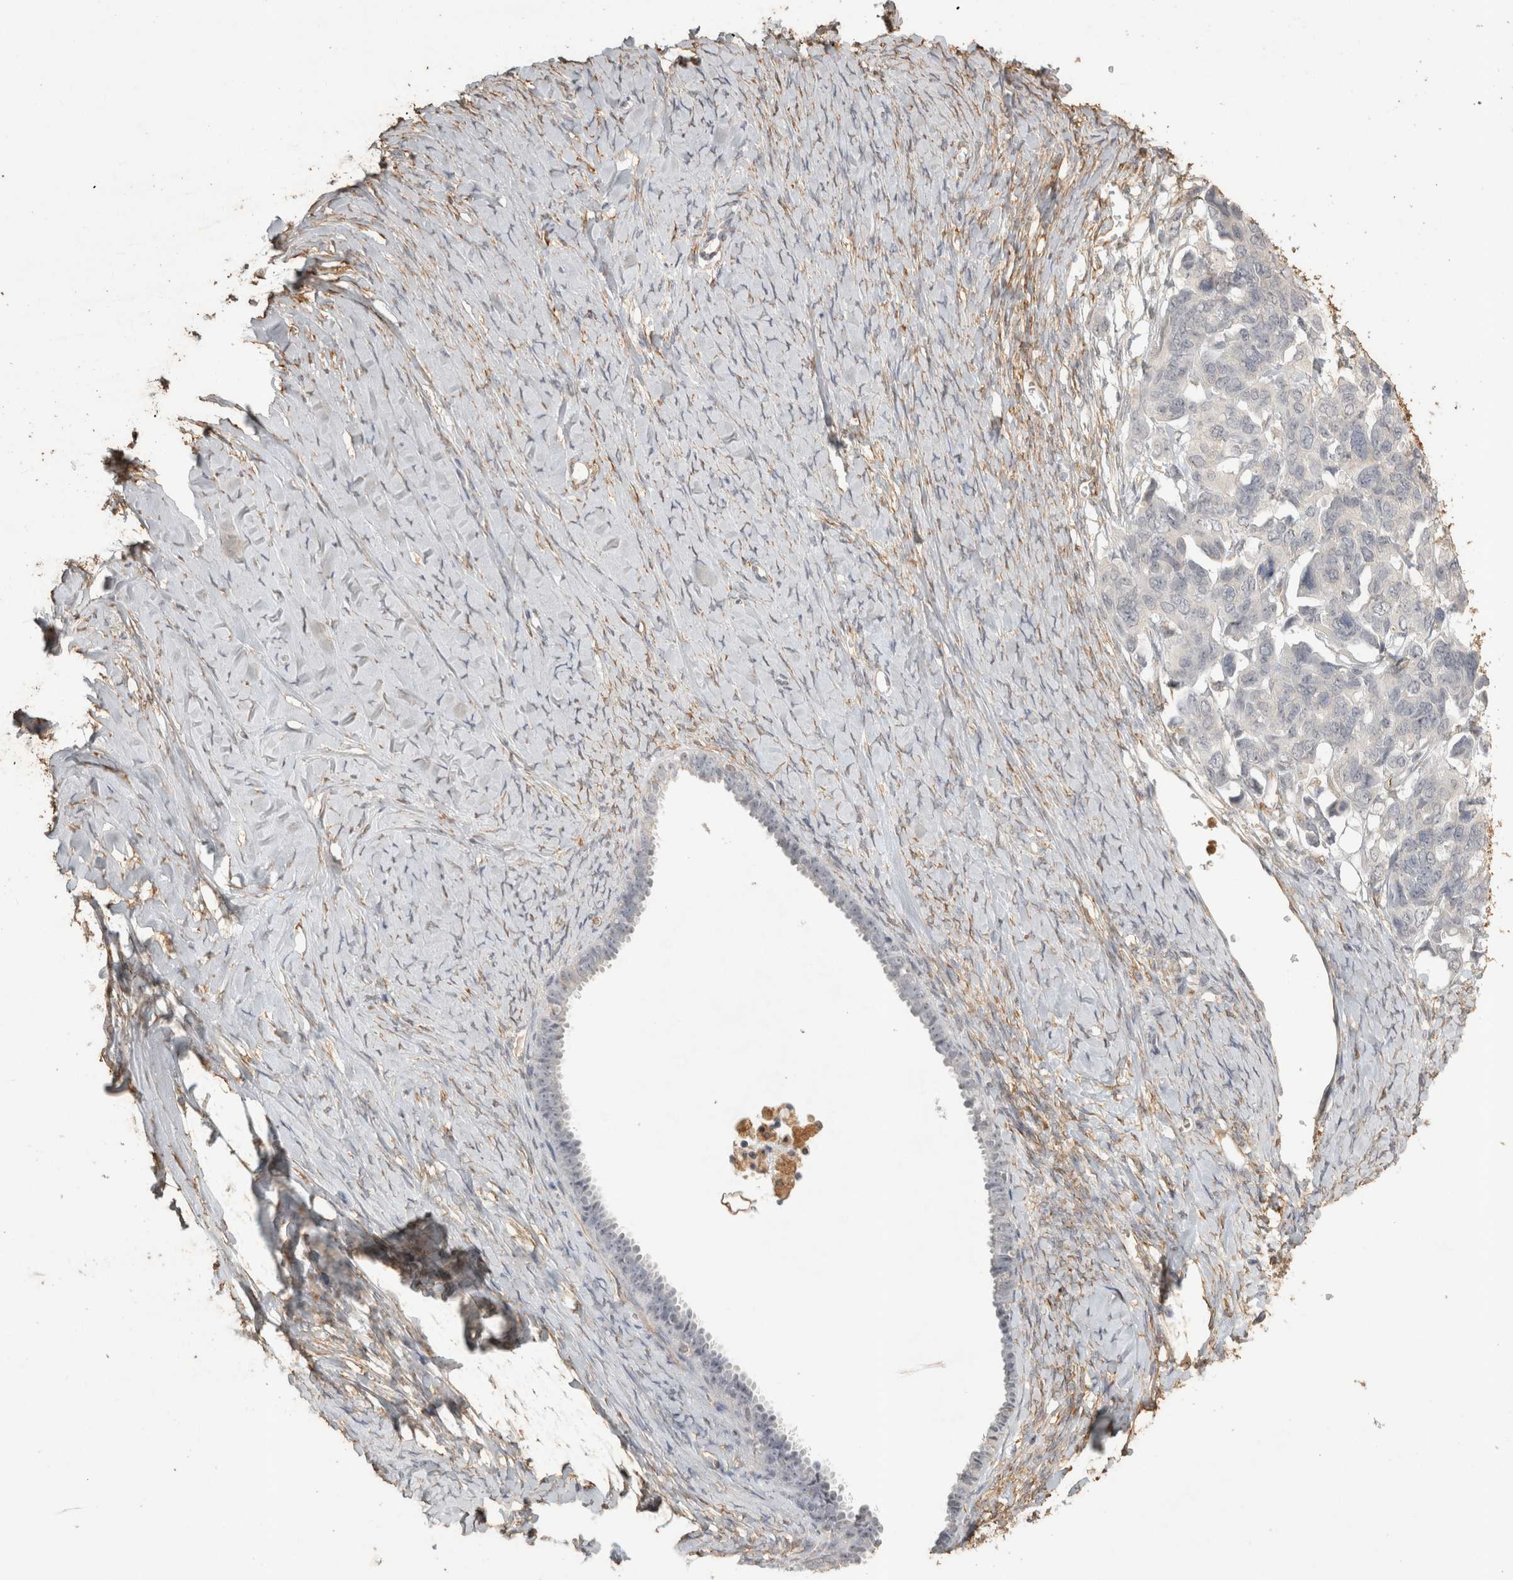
{"staining": {"intensity": "negative", "quantity": "none", "location": "none"}, "tissue": "ovarian cancer", "cell_type": "Tumor cells", "image_type": "cancer", "snomed": [{"axis": "morphology", "description": "Cystadenocarcinoma, serous, NOS"}, {"axis": "topography", "description": "Ovary"}], "caption": "An immunohistochemistry histopathology image of ovarian cancer is shown. There is no staining in tumor cells of ovarian cancer.", "gene": "REPS2", "patient": {"sex": "female", "age": 79}}